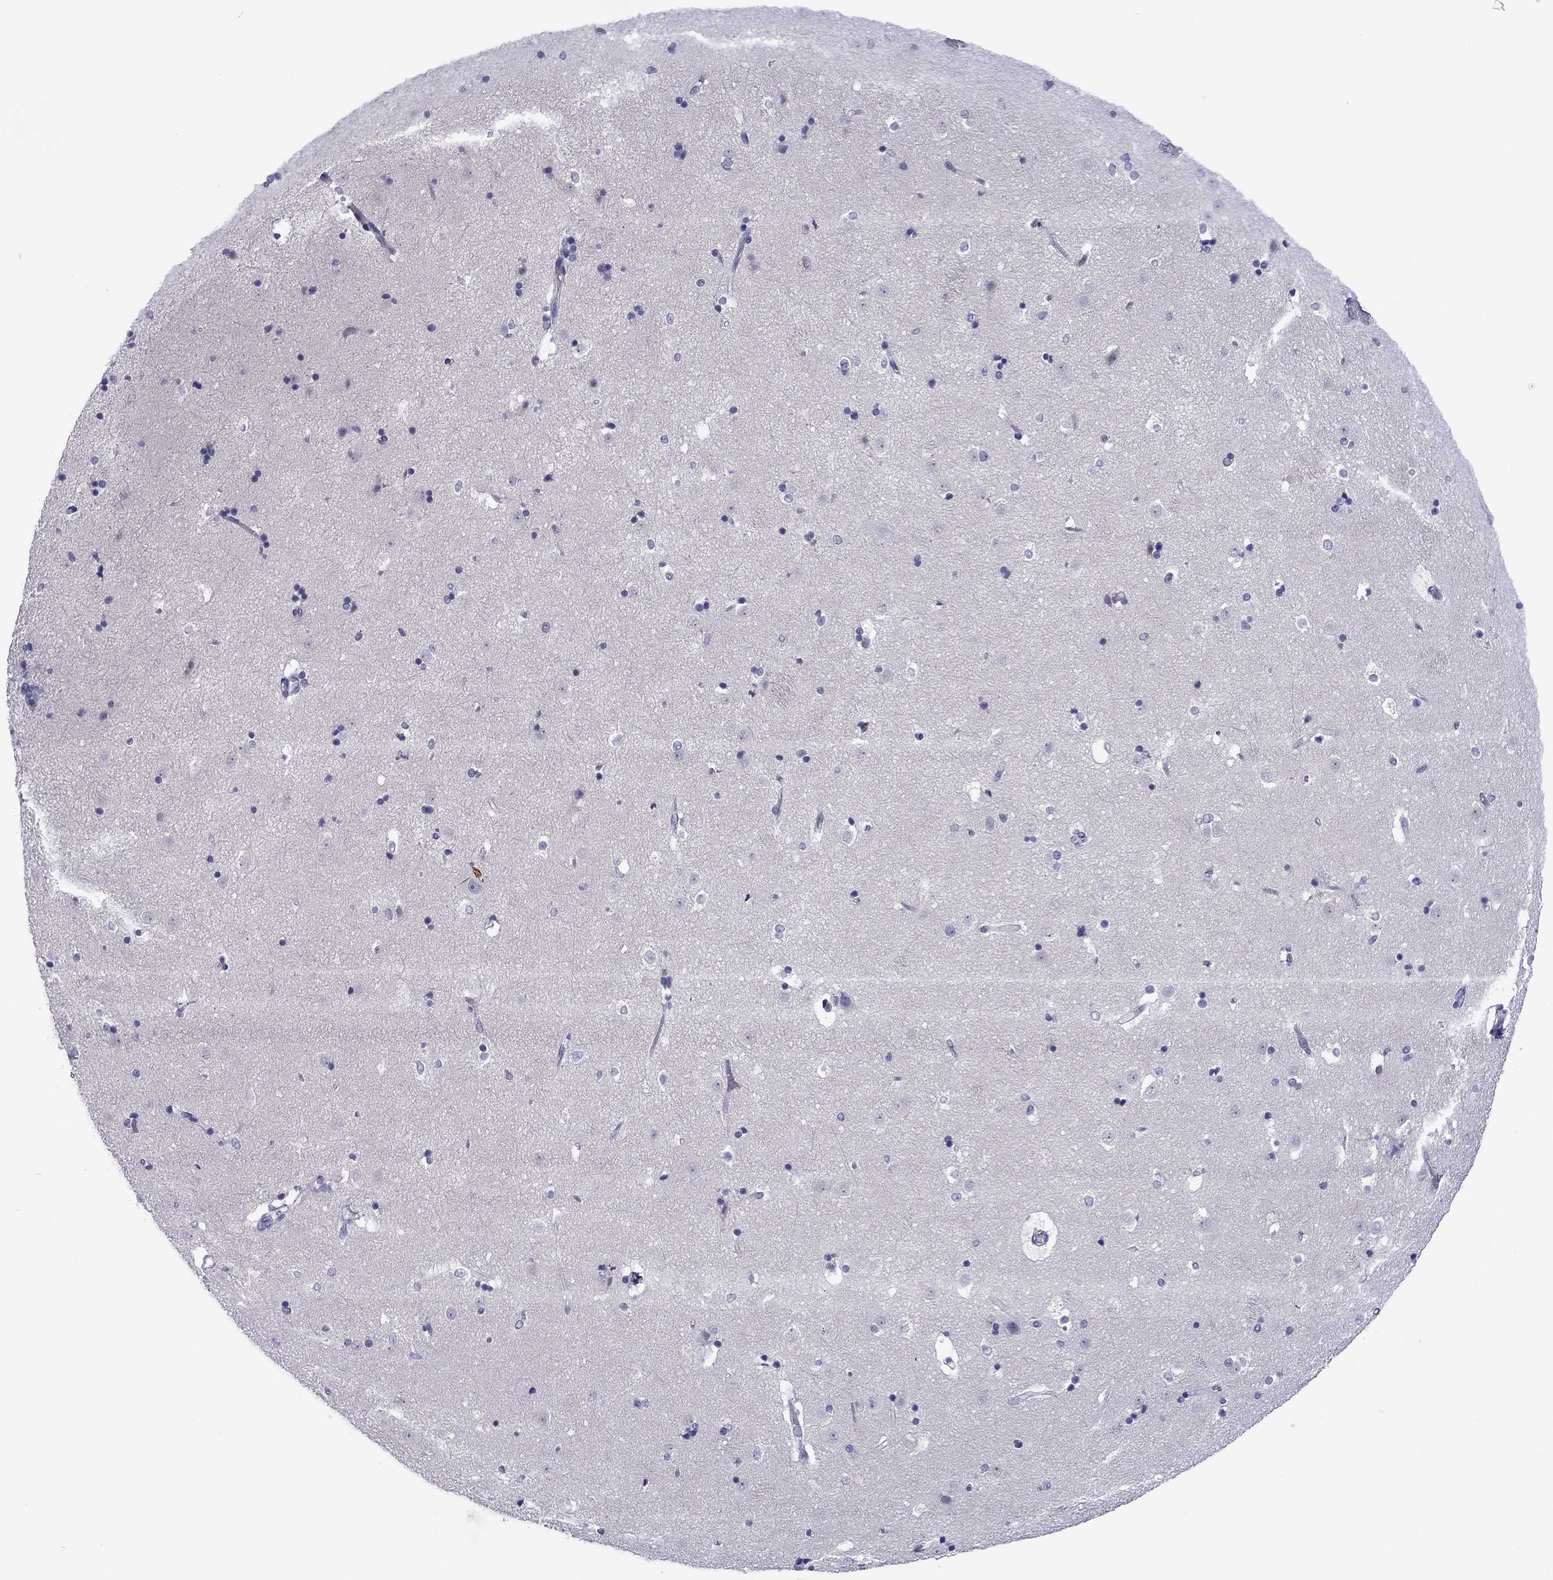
{"staining": {"intensity": "negative", "quantity": "none", "location": "none"}, "tissue": "caudate", "cell_type": "Glial cells", "image_type": "normal", "snomed": [{"axis": "morphology", "description": "Normal tissue, NOS"}, {"axis": "topography", "description": "Lateral ventricle wall"}], "caption": "Human caudate stained for a protein using immunohistochemistry reveals no expression in glial cells.", "gene": "TCFL5", "patient": {"sex": "male", "age": 51}}